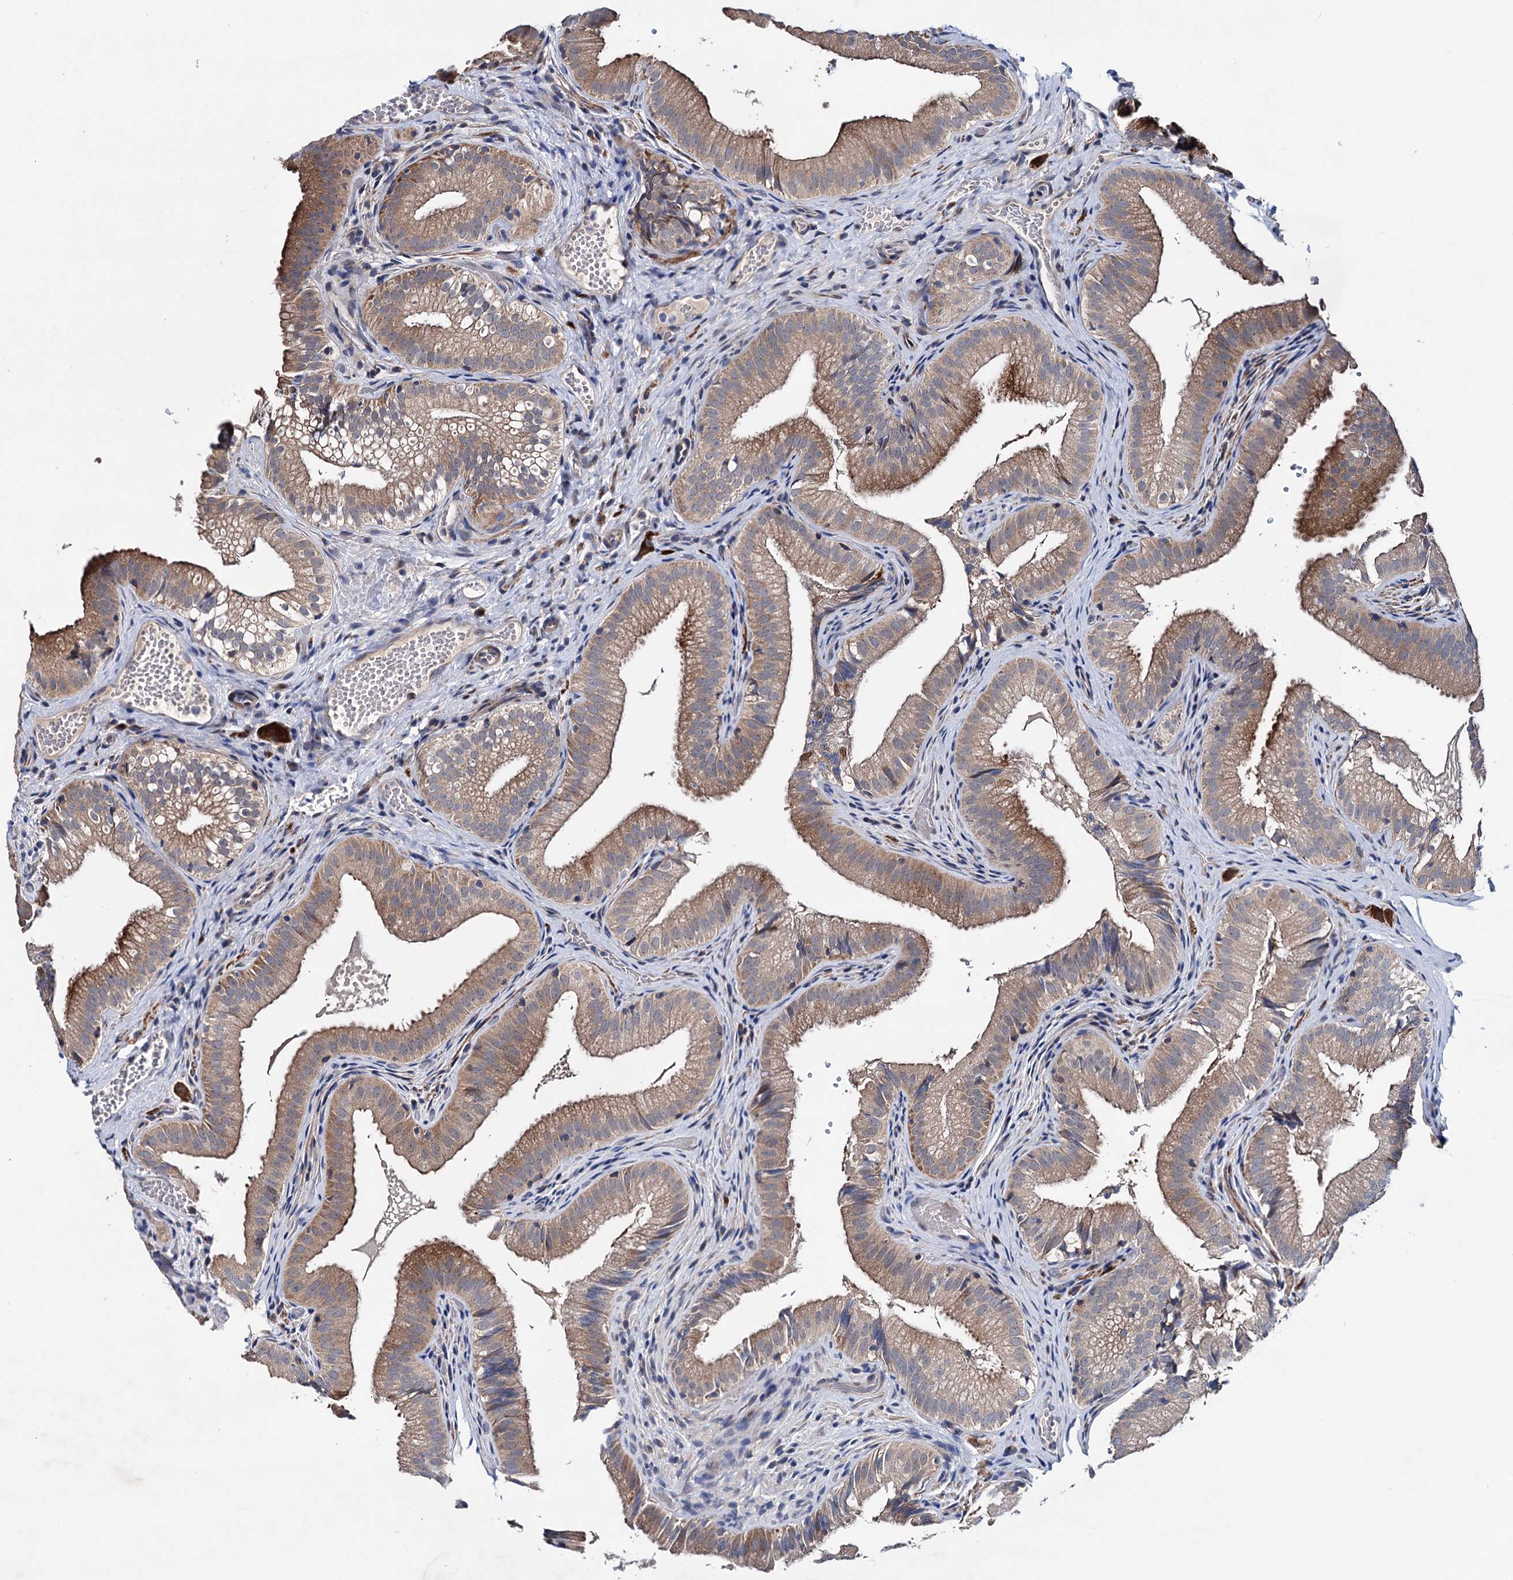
{"staining": {"intensity": "moderate", "quantity": ">75%", "location": "cytoplasmic/membranous"}, "tissue": "gallbladder", "cell_type": "Glandular cells", "image_type": "normal", "snomed": [{"axis": "morphology", "description": "Normal tissue, NOS"}, {"axis": "topography", "description": "Gallbladder"}], "caption": "Human gallbladder stained with a brown dye reveals moderate cytoplasmic/membranous positive staining in approximately >75% of glandular cells.", "gene": "EYA4", "patient": {"sex": "female", "age": 30}}